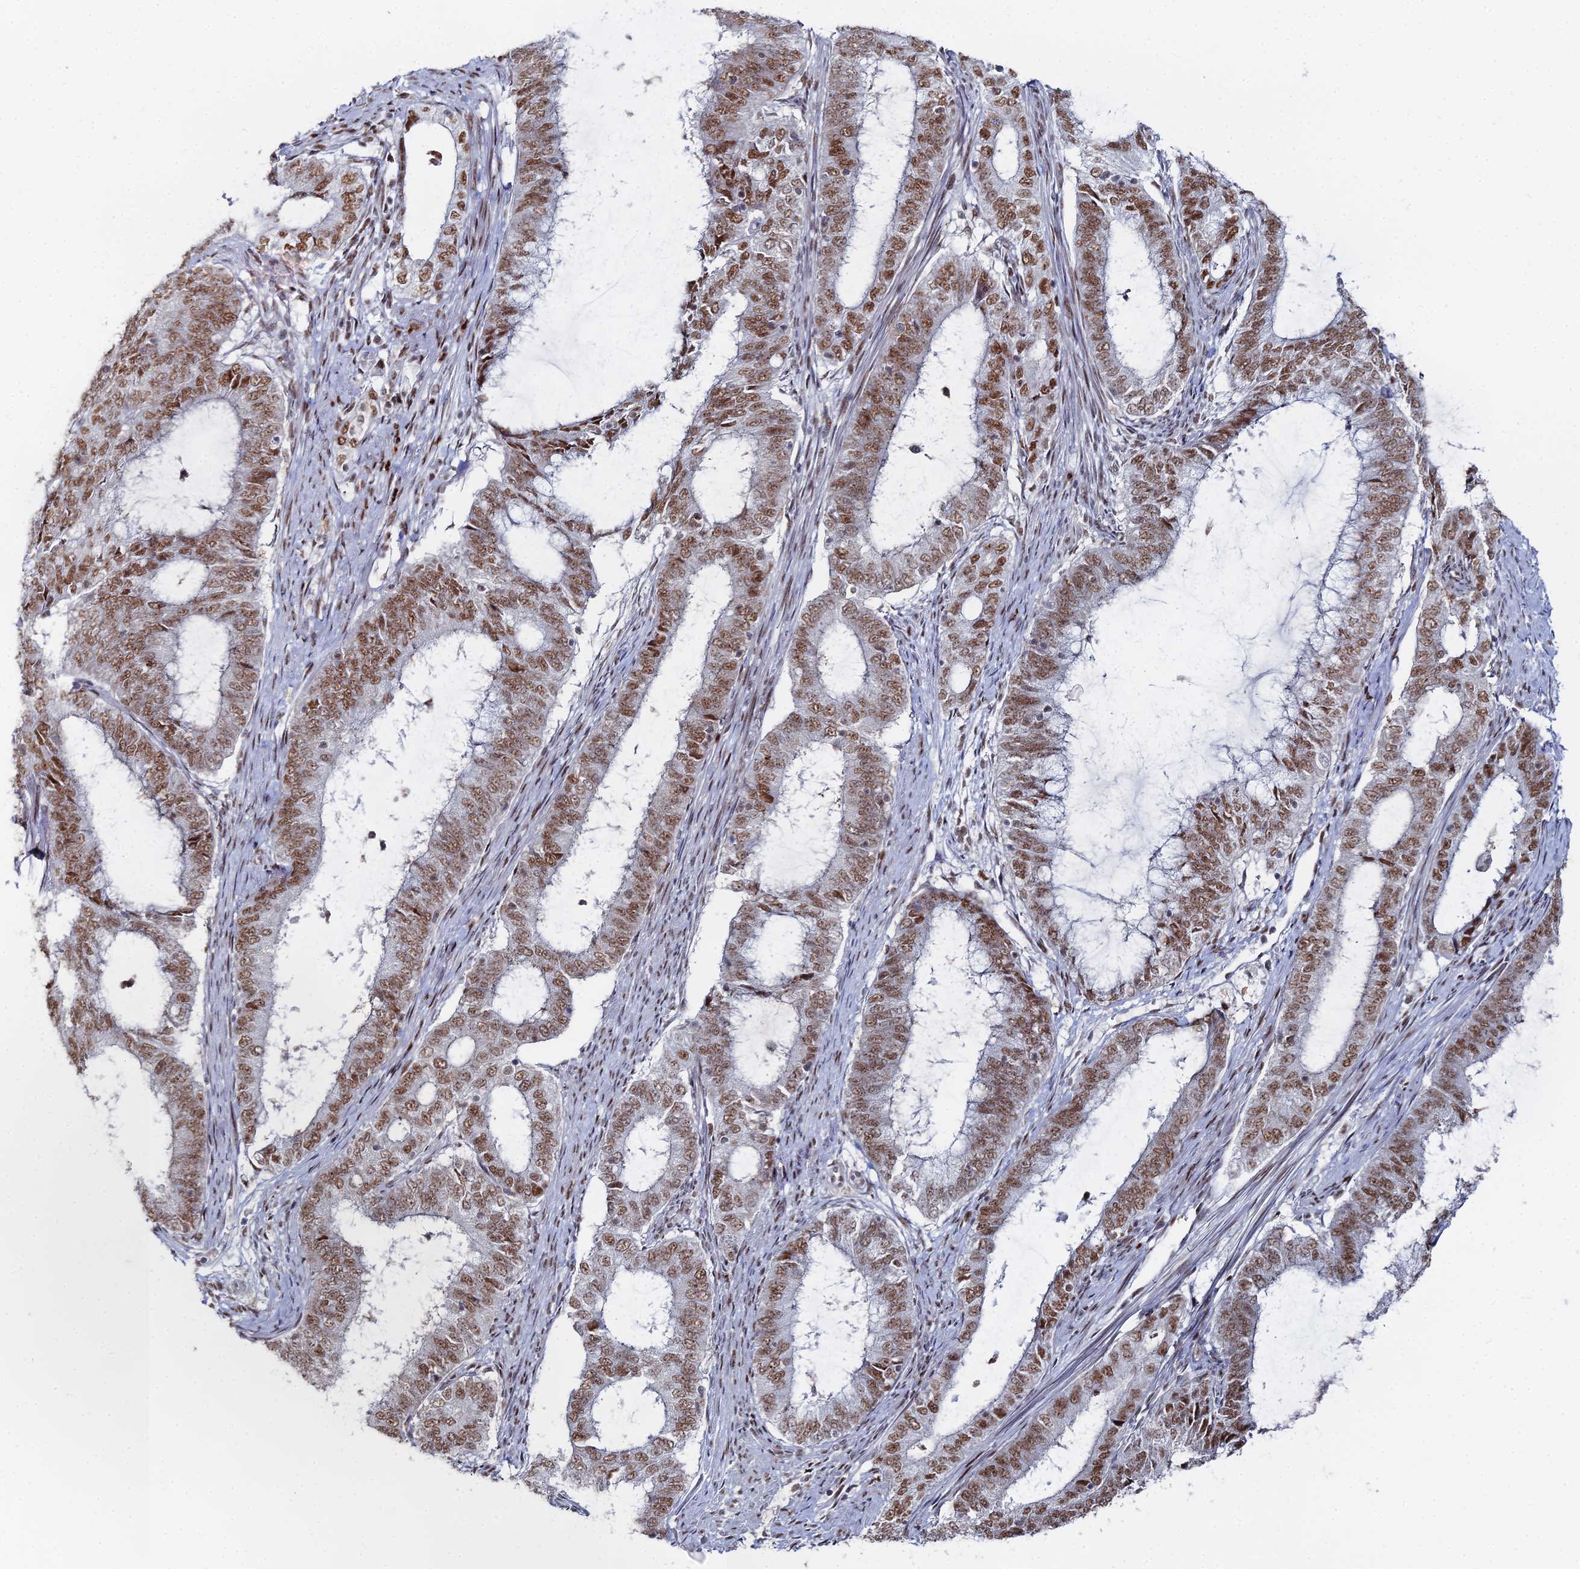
{"staining": {"intensity": "moderate", "quantity": ">75%", "location": "nuclear"}, "tissue": "endometrial cancer", "cell_type": "Tumor cells", "image_type": "cancer", "snomed": [{"axis": "morphology", "description": "Adenocarcinoma, NOS"}, {"axis": "topography", "description": "Endometrium"}], "caption": "Tumor cells reveal moderate nuclear staining in approximately >75% of cells in endometrial cancer (adenocarcinoma). (Stains: DAB (3,3'-diaminobenzidine) in brown, nuclei in blue, Microscopy: brightfield microscopy at high magnification).", "gene": "GSC2", "patient": {"sex": "female", "age": 51}}